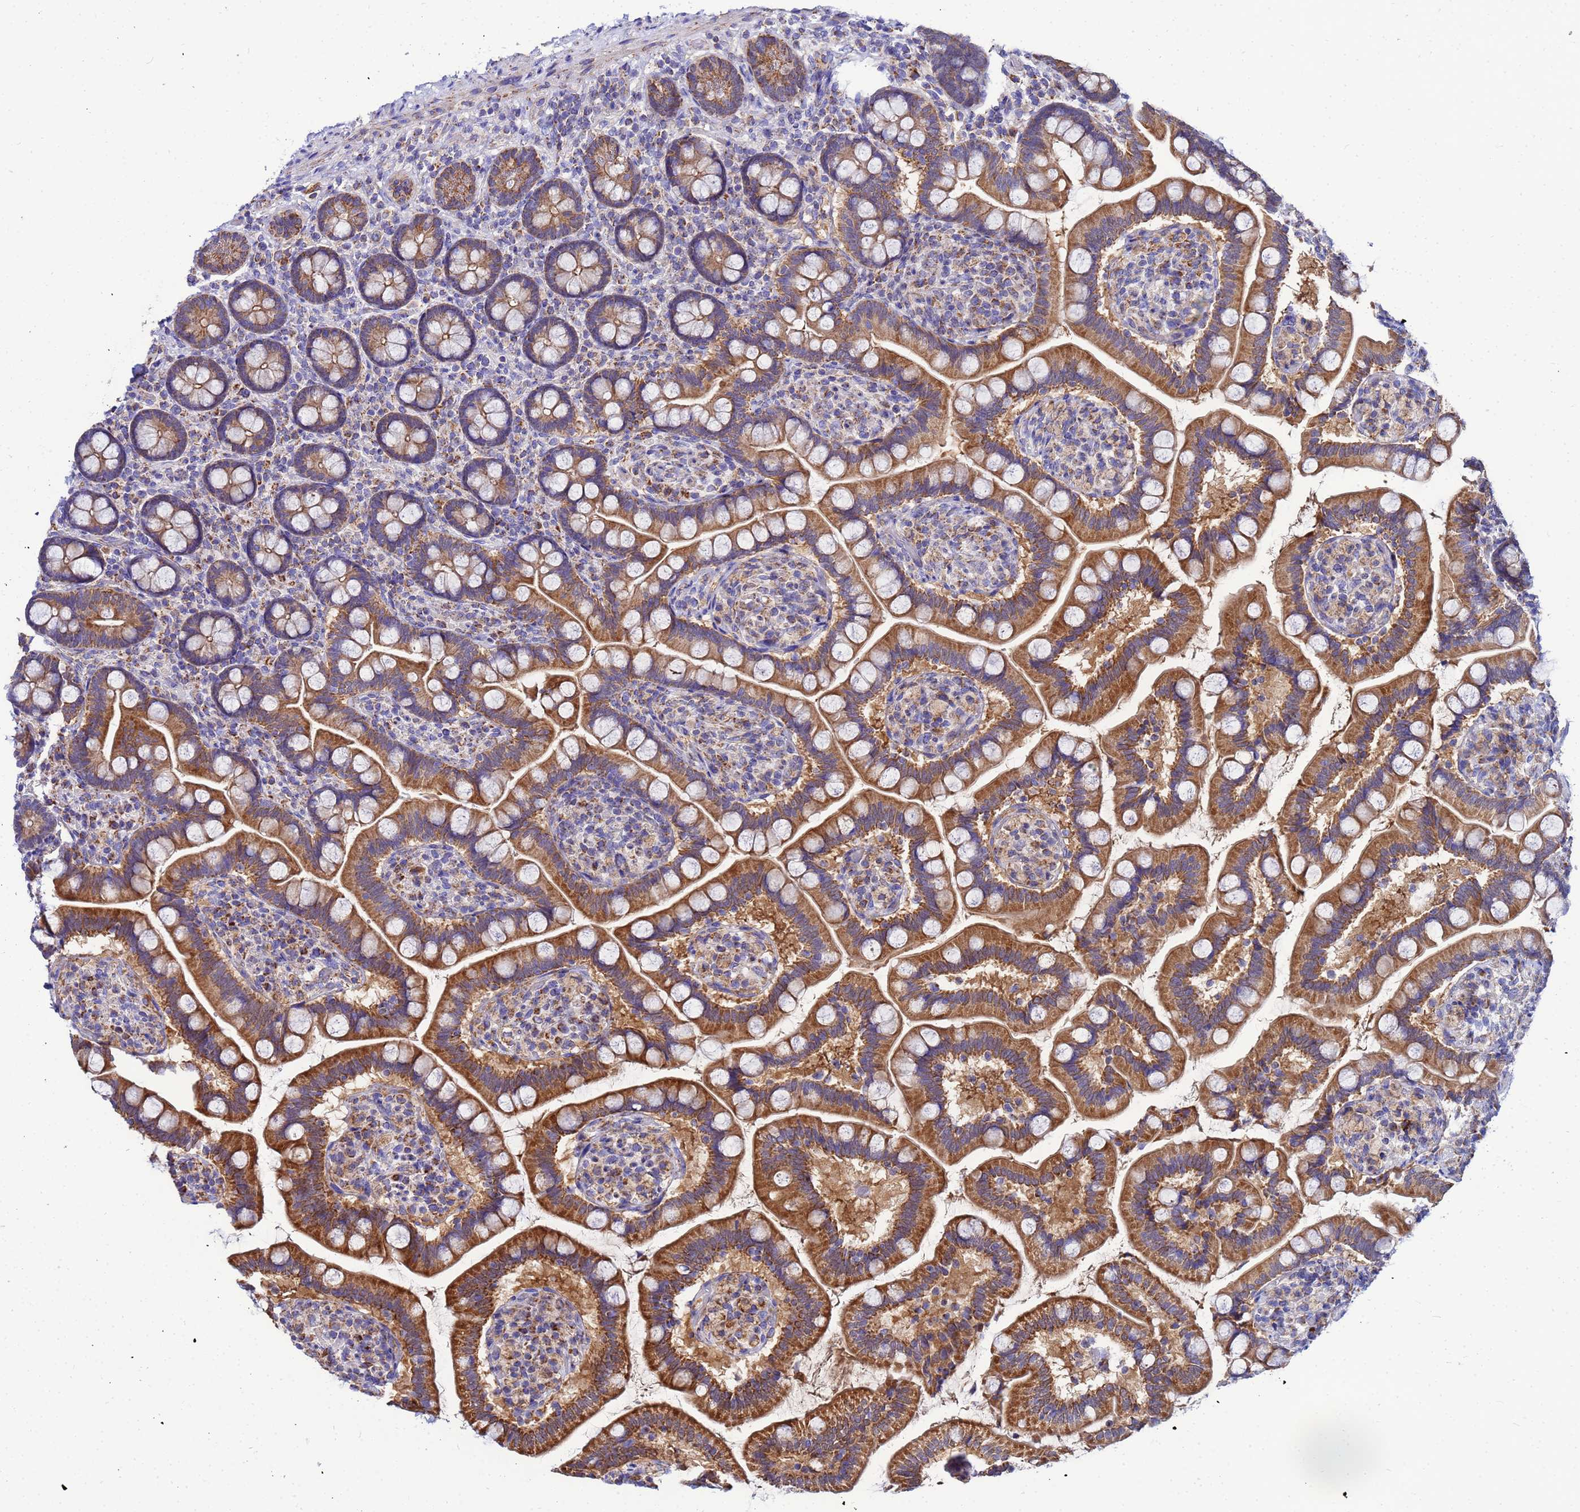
{"staining": {"intensity": "strong", "quantity": ">75%", "location": "cytoplasmic/membranous"}, "tissue": "small intestine", "cell_type": "Glandular cells", "image_type": "normal", "snomed": [{"axis": "morphology", "description": "Normal tissue, NOS"}, {"axis": "topography", "description": "Small intestine"}], "caption": "Unremarkable small intestine was stained to show a protein in brown. There is high levels of strong cytoplasmic/membranous staining in approximately >75% of glandular cells. (brown staining indicates protein expression, while blue staining denotes nuclei).", "gene": "FAHD2A", "patient": {"sex": "female", "age": 64}}